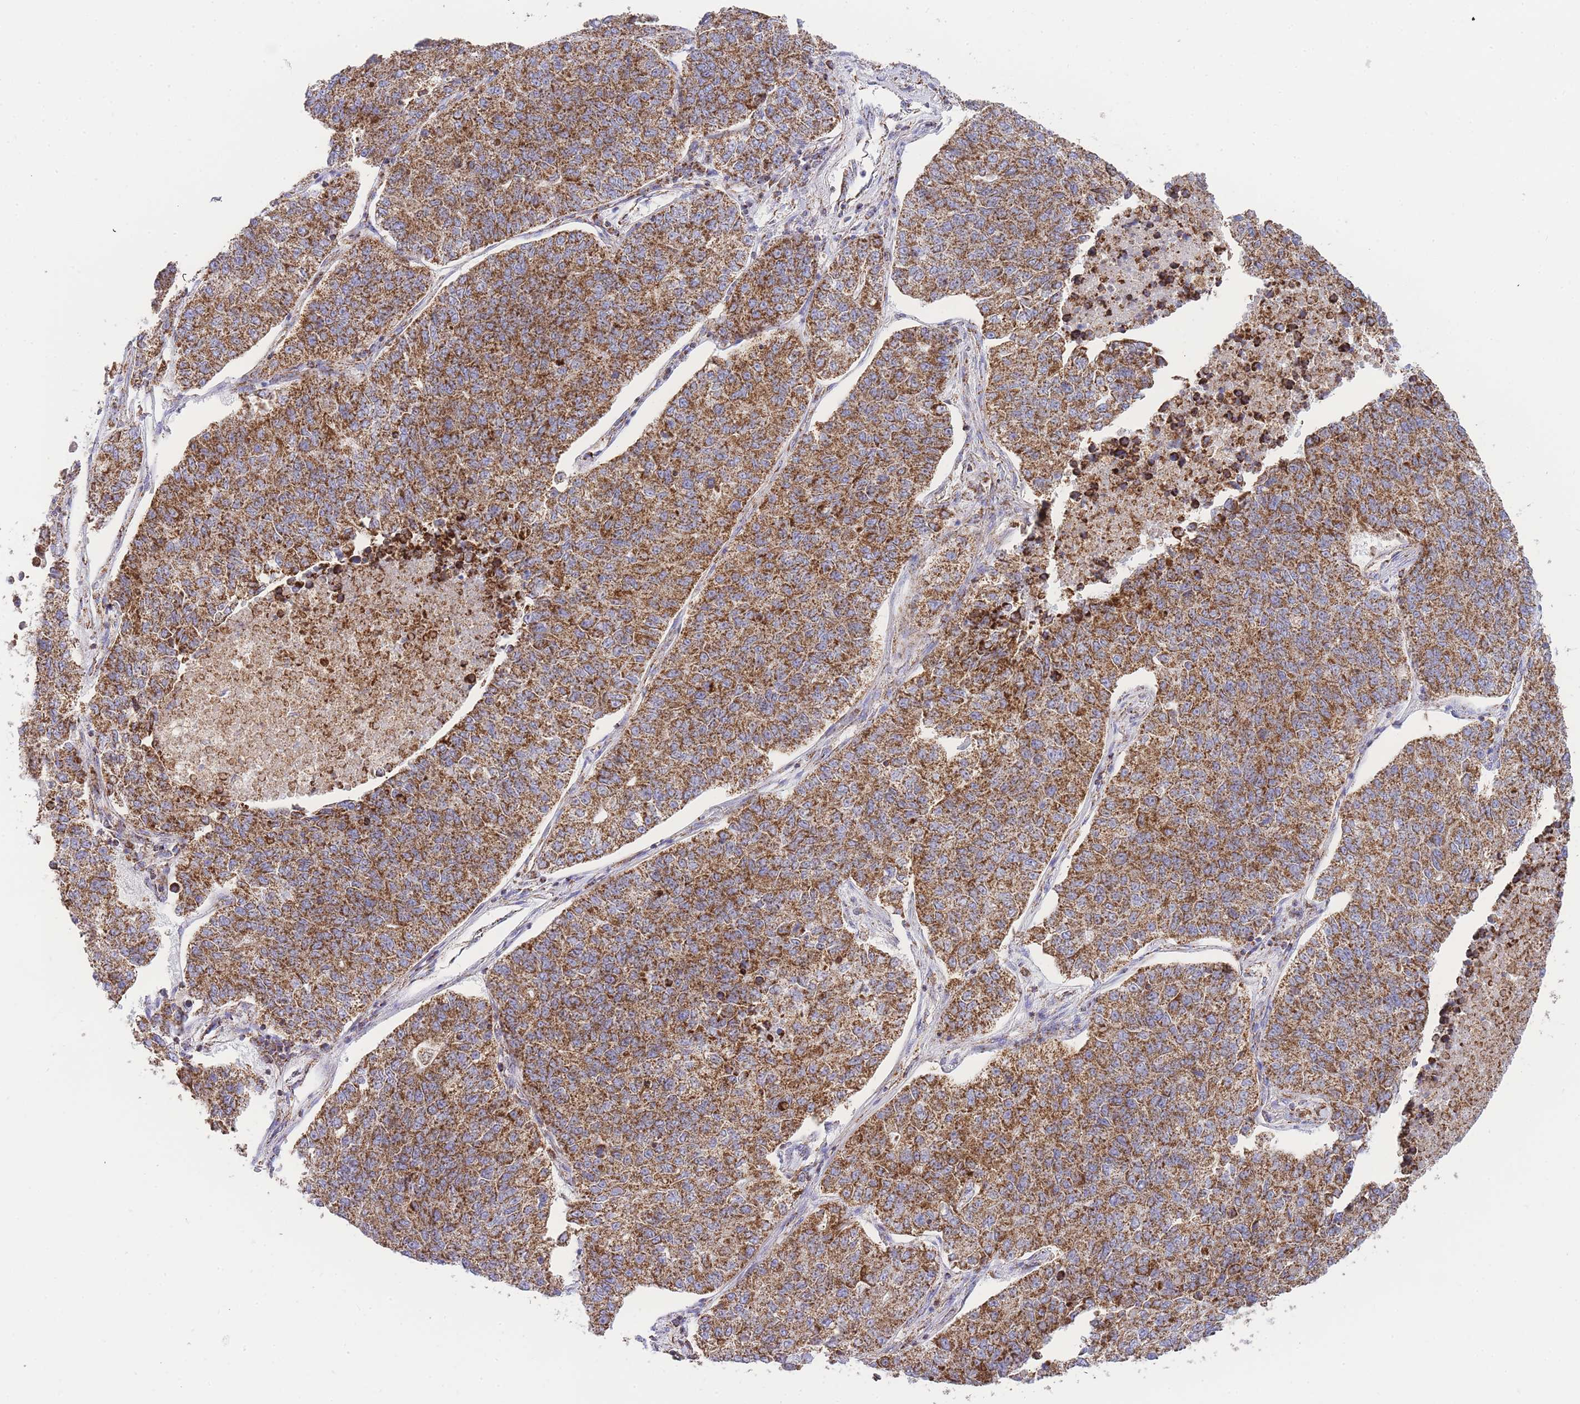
{"staining": {"intensity": "strong", "quantity": ">75%", "location": "cytoplasmic/membranous"}, "tissue": "lung cancer", "cell_type": "Tumor cells", "image_type": "cancer", "snomed": [{"axis": "morphology", "description": "Adenocarcinoma, NOS"}, {"axis": "topography", "description": "Lung"}], "caption": "Immunohistochemistry (DAB) staining of lung cancer demonstrates strong cytoplasmic/membranous protein staining in approximately >75% of tumor cells.", "gene": "GSTM1", "patient": {"sex": "male", "age": 49}}